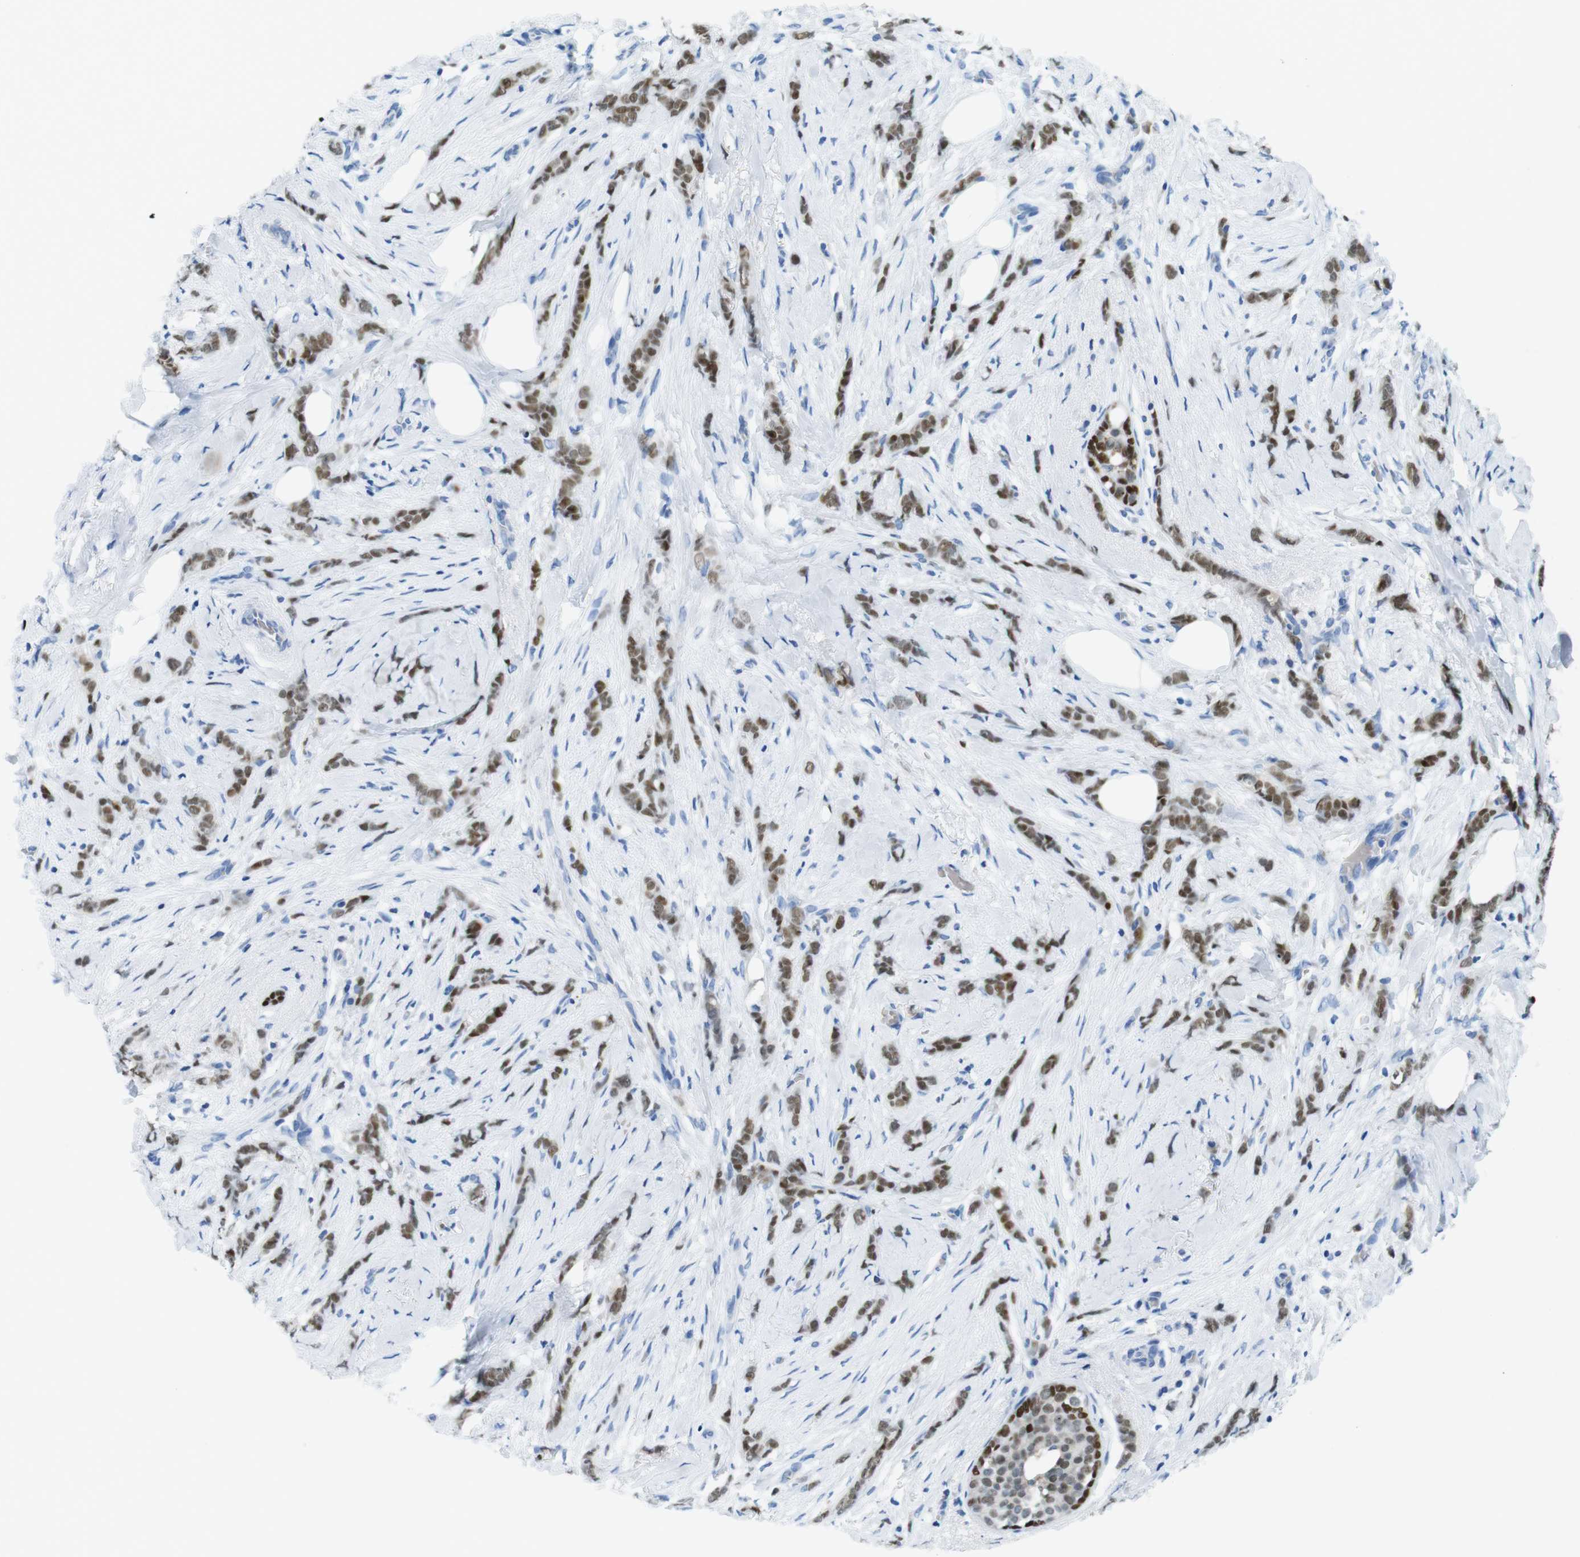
{"staining": {"intensity": "moderate", "quantity": ">75%", "location": "nuclear"}, "tissue": "breast cancer", "cell_type": "Tumor cells", "image_type": "cancer", "snomed": [{"axis": "morphology", "description": "Lobular carcinoma, in situ"}, {"axis": "morphology", "description": "Lobular carcinoma"}, {"axis": "topography", "description": "Breast"}], "caption": "This image exhibits immunohistochemistry staining of breast lobular carcinoma, with medium moderate nuclear expression in approximately >75% of tumor cells.", "gene": "TFAP2C", "patient": {"sex": "female", "age": 41}}